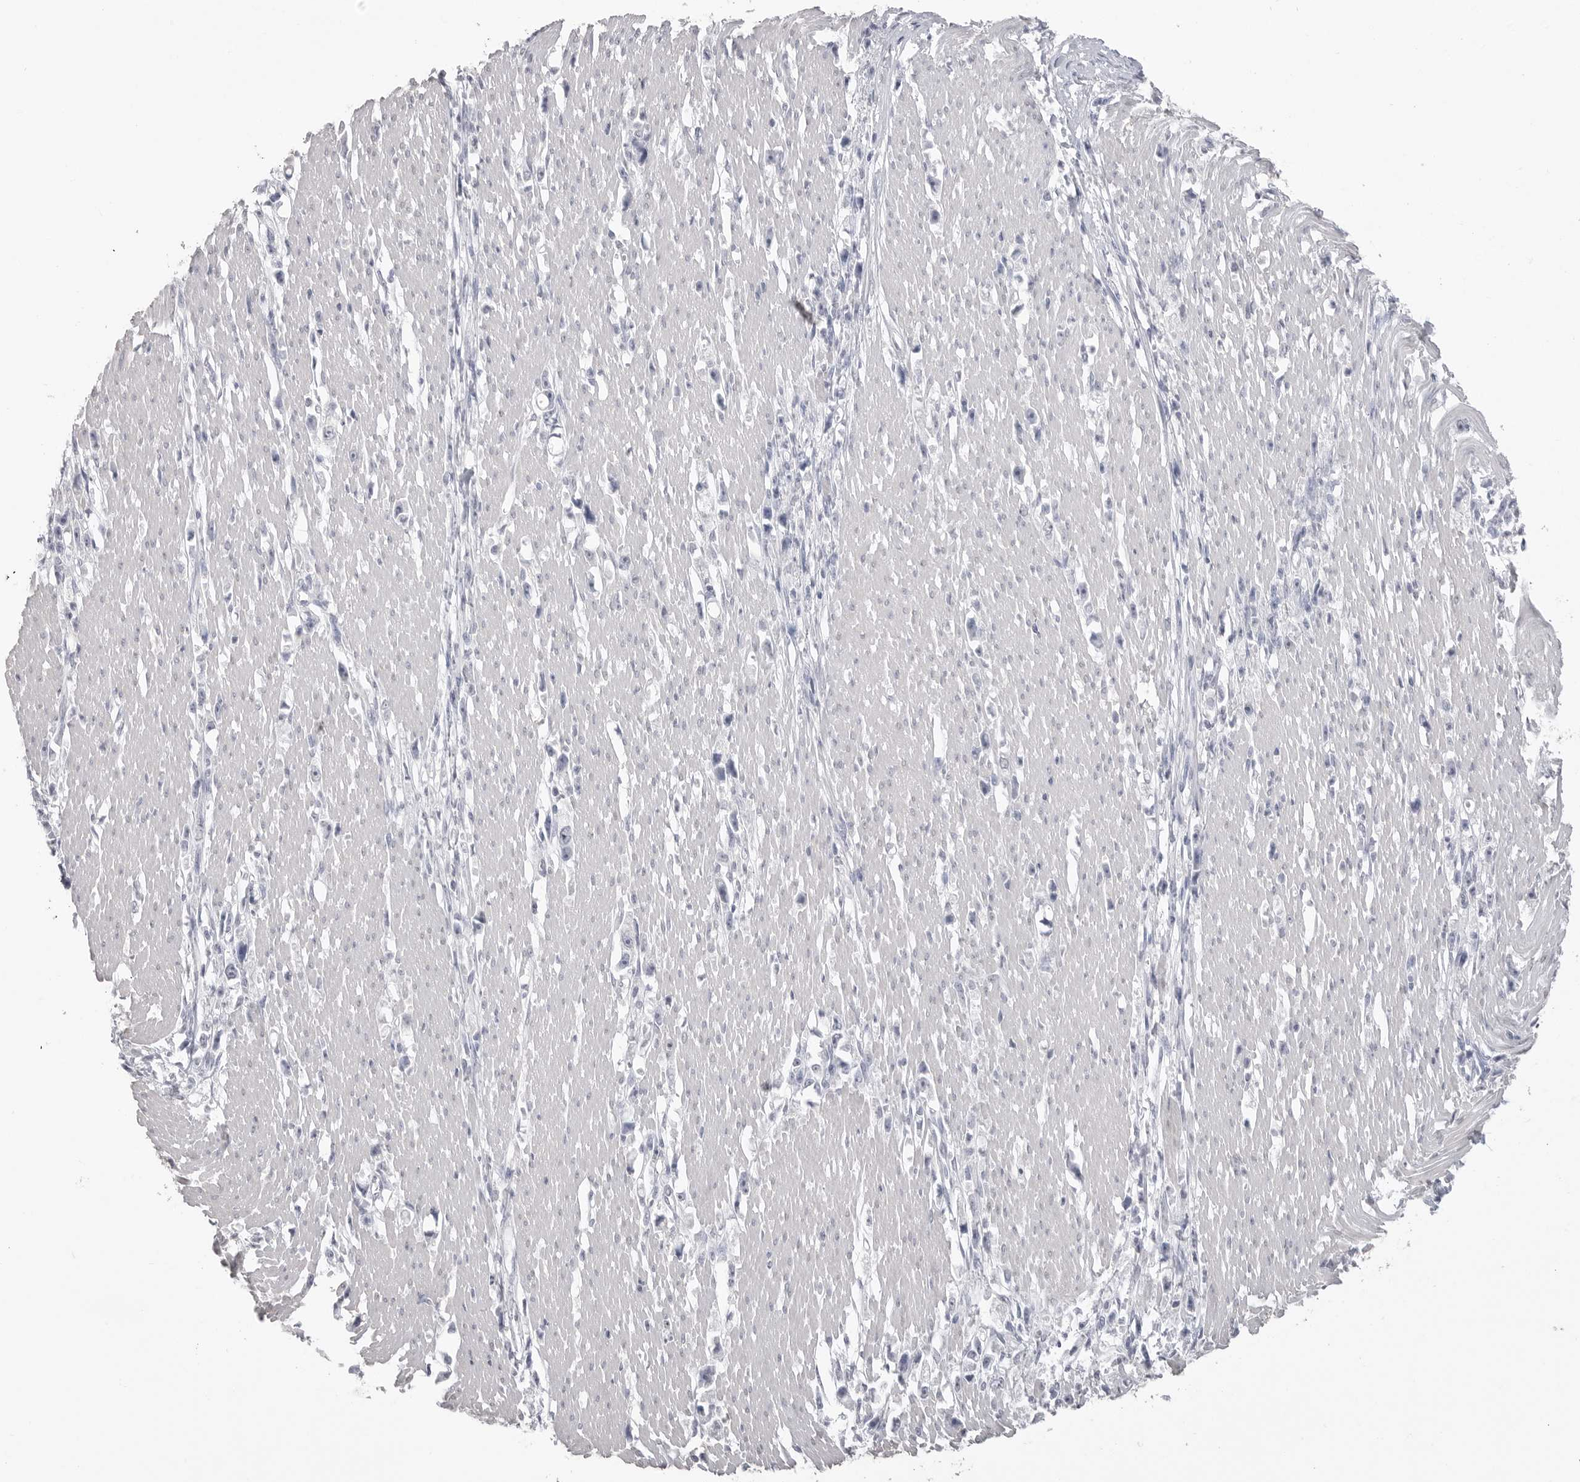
{"staining": {"intensity": "negative", "quantity": "none", "location": "none"}, "tissue": "stomach cancer", "cell_type": "Tumor cells", "image_type": "cancer", "snomed": [{"axis": "morphology", "description": "Adenocarcinoma, NOS"}, {"axis": "topography", "description": "Stomach"}], "caption": "Stomach cancer (adenocarcinoma) stained for a protein using IHC demonstrates no staining tumor cells.", "gene": "ICAM5", "patient": {"sex": "female", "age": 59}}